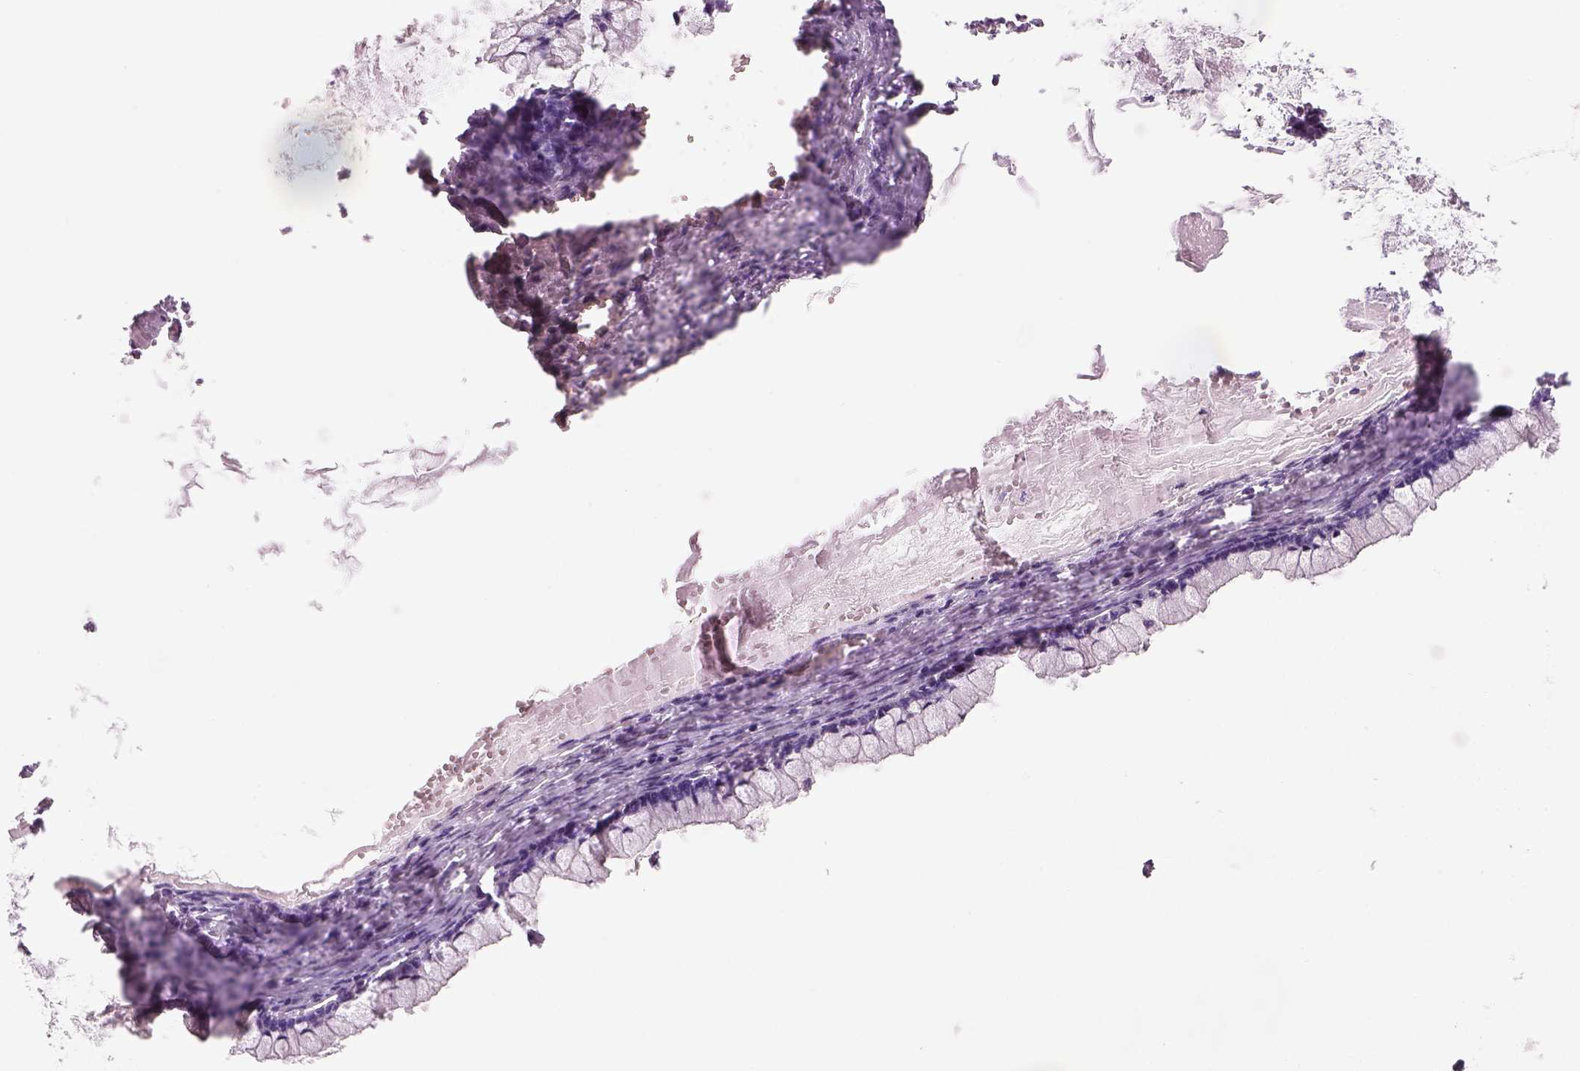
{"staining": {"intensity": "negative", "quantity": "none", "location": "none"}, "tissue": "ovarian cancer", "cell_type": "Tumor cells", "image_type": "cancer", "snomed": [{"axis": "morphology", "description": "Cystadenocarcinoma, mucinous, NOS"}, {"axis": "topography", "description": "Ovary"}], "caption": "This image is of mucinous cystadenocarcinoma (ovarian) stained with immunohistochemistry (IHC) to label a protein in brown with the nuclei are counter-stained blue. There is no staining in tumor cells.", "gene": "OTUD6A", "patient": {"sex": "female", "age": 67}}